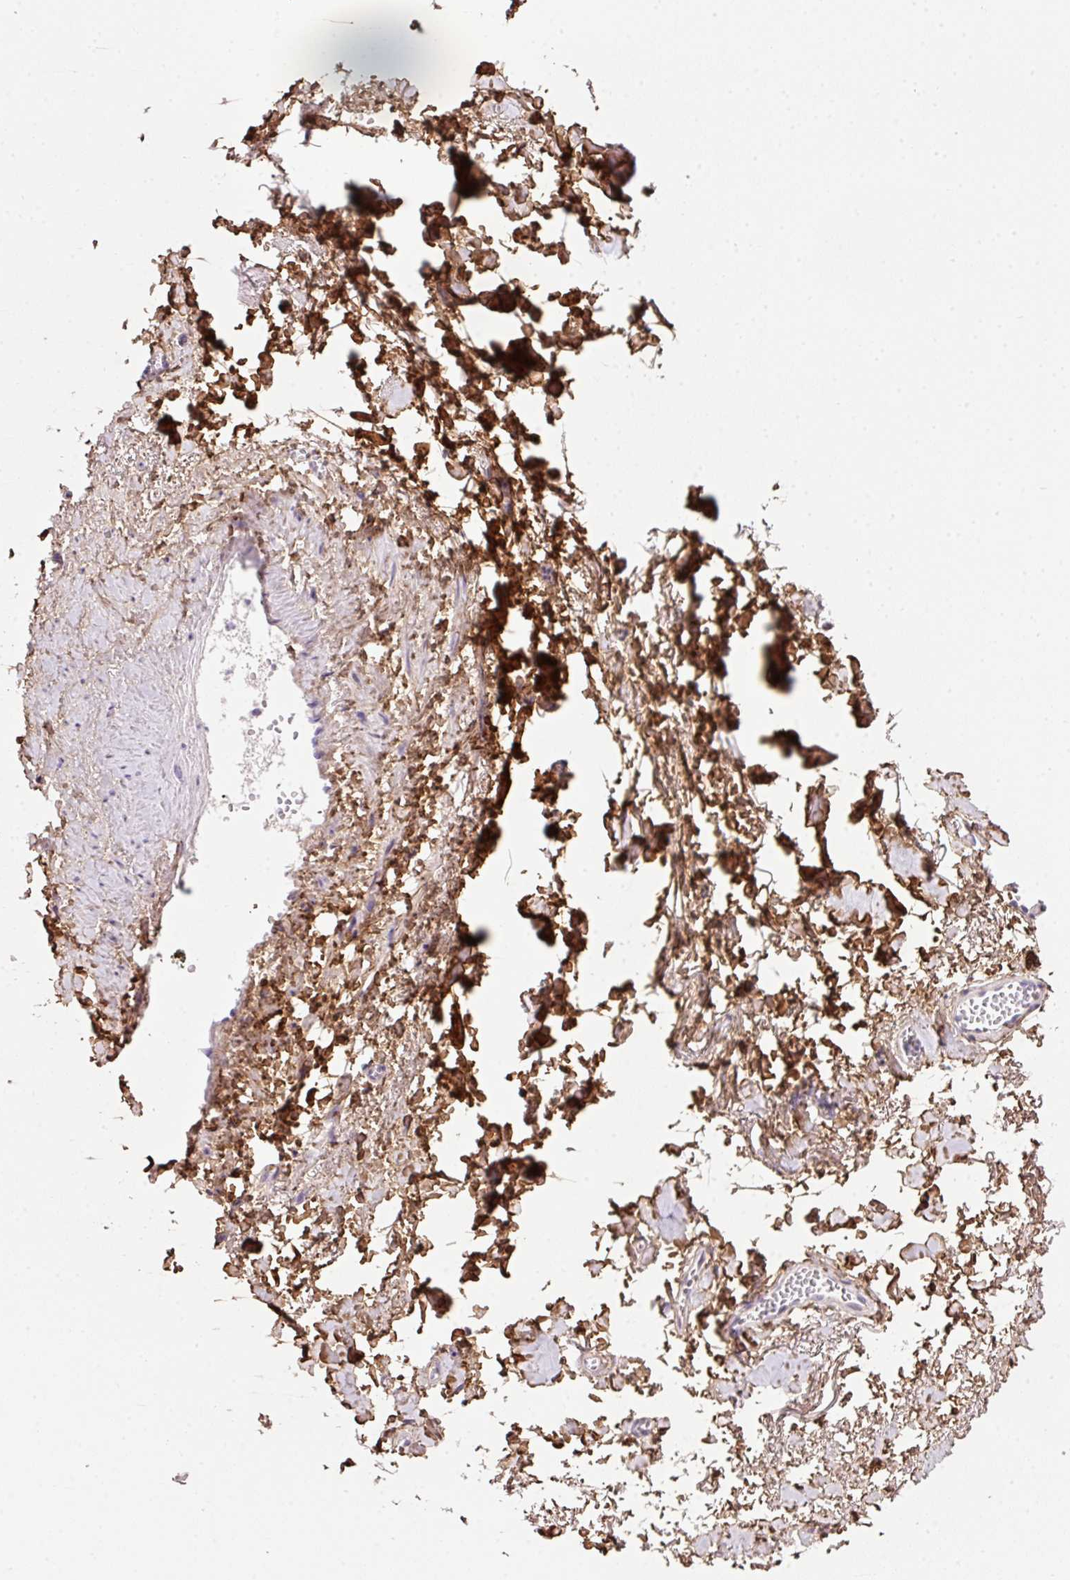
{"staining": {"intensity": "moderate", "quantity": ">75%", "location": "cytoplasmic/membranous"}, "tissue": "adipose tissue", "cell_type": "Adipocytes", "image_type": "normal", "snomed": [{"axis": "morphology", "description": "Normal tissue, NOS"}, {"axis": "topography", "description": "Vulva"}, {"axis": "topography", "description": "Vagina"}, {"axis": "topography", "description": "Peripheral nerve tissue"}], "caption": "A brown stain labels moderate cytoplasmic/membranous staining of a protein in adipocytes of unremarkable adipose tissue. (DAB = brown stain, brightfield microscopy at high magnification).", "gene": "SOS2", "patient": {"sex": "female", "age": 66}}